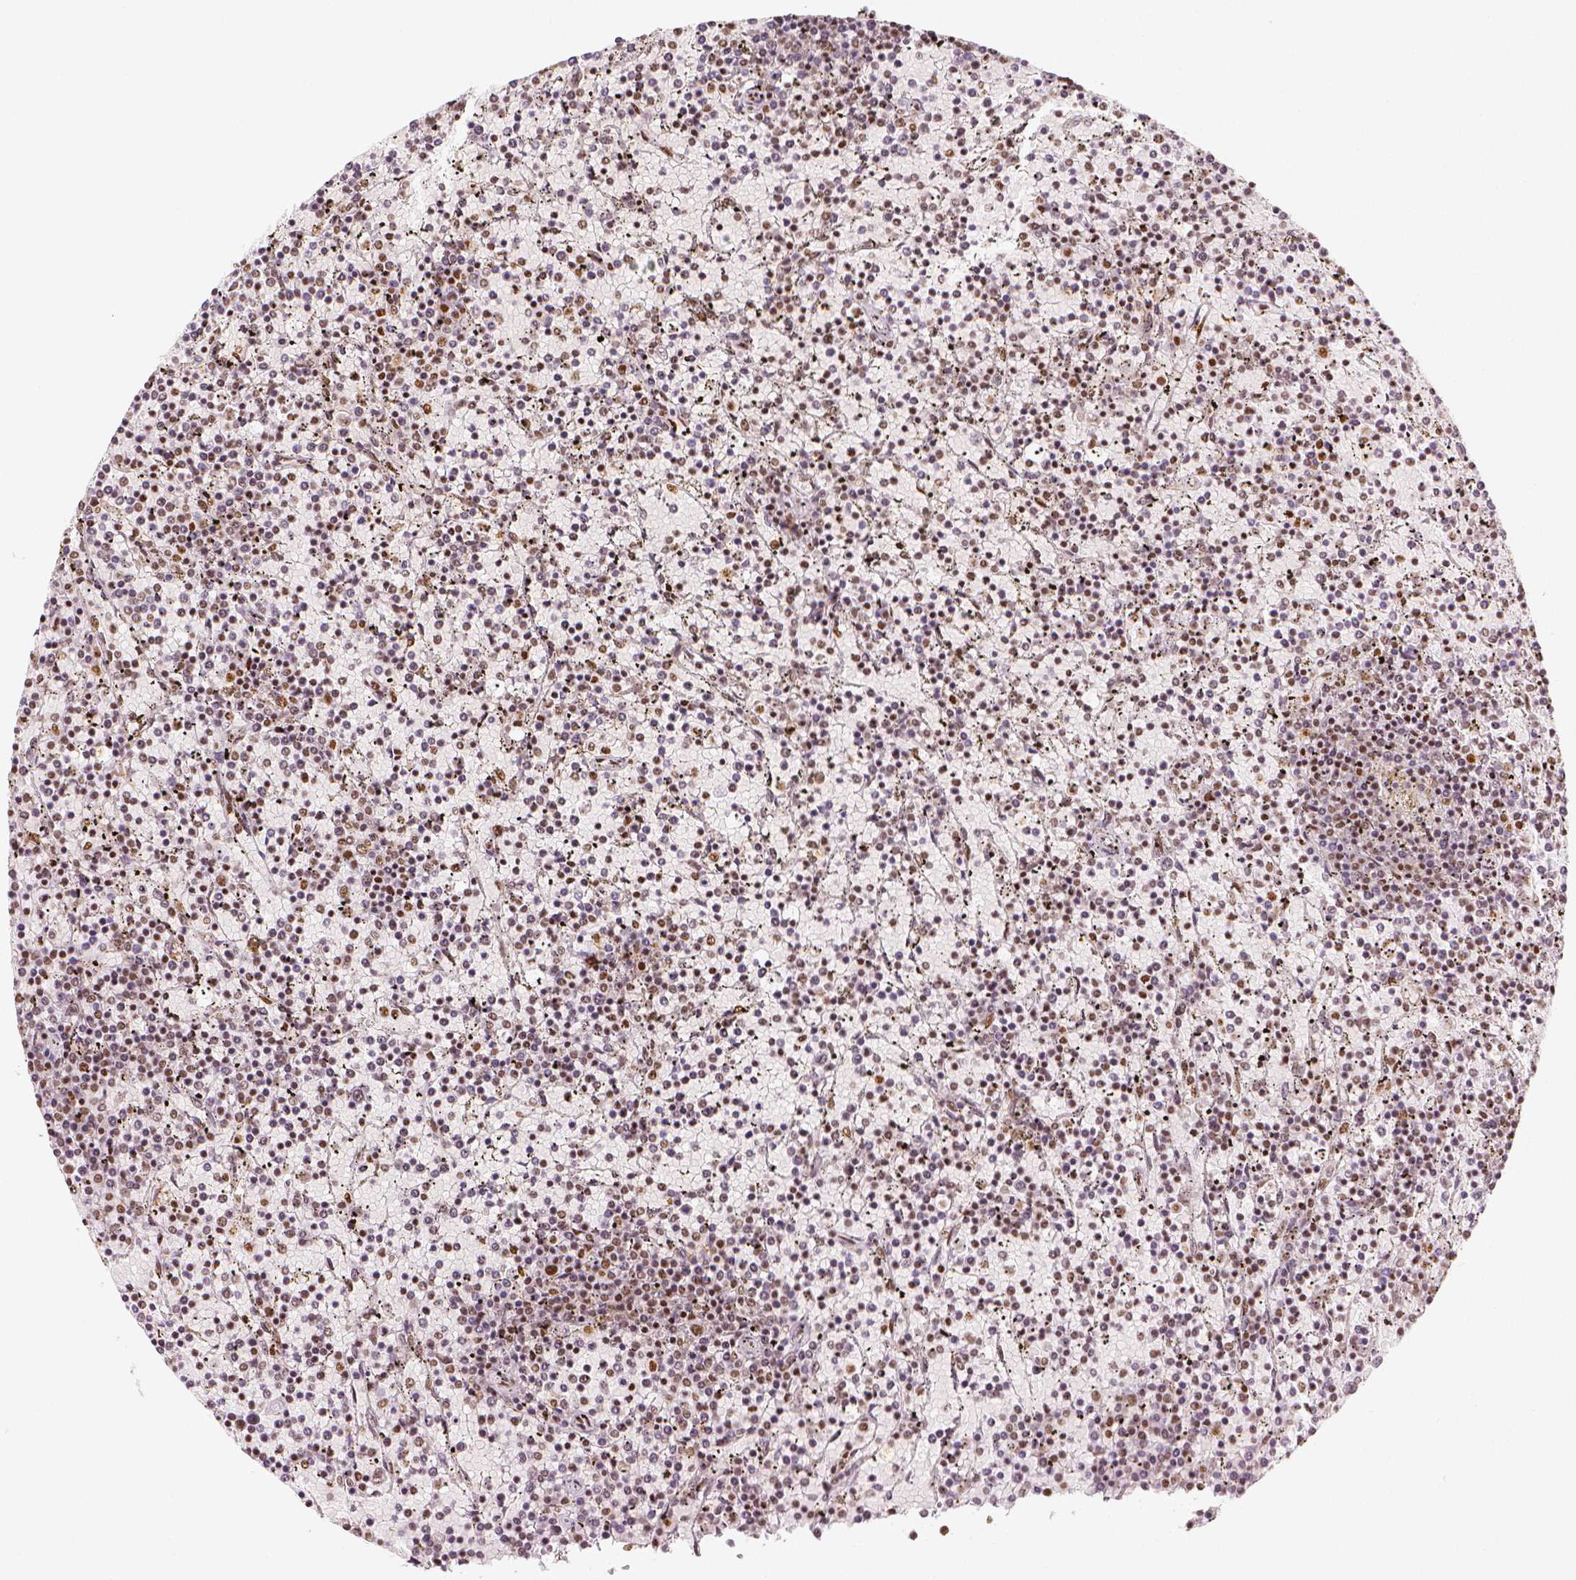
{"staining": {"intensity": "moderate", "quantity": "25%-75%", "location": "nuclear"}, "tissue": "lymphoma", "cell_type": "Tumor cells", "image_type": "cancer", "snomed": [{"axis": "morphology", "description": "Malignant lymphoma, non-Hodgkin's type, Low grade"}, {"axis": "topography", "description": "Spleen"}], "caption": "Moderate nuclear protein expression is identified in approximately 25%-75% of tumor cells in lymphoma.", "gene": "KDM5B", "patient": {"sex": "female", "age": 77}}